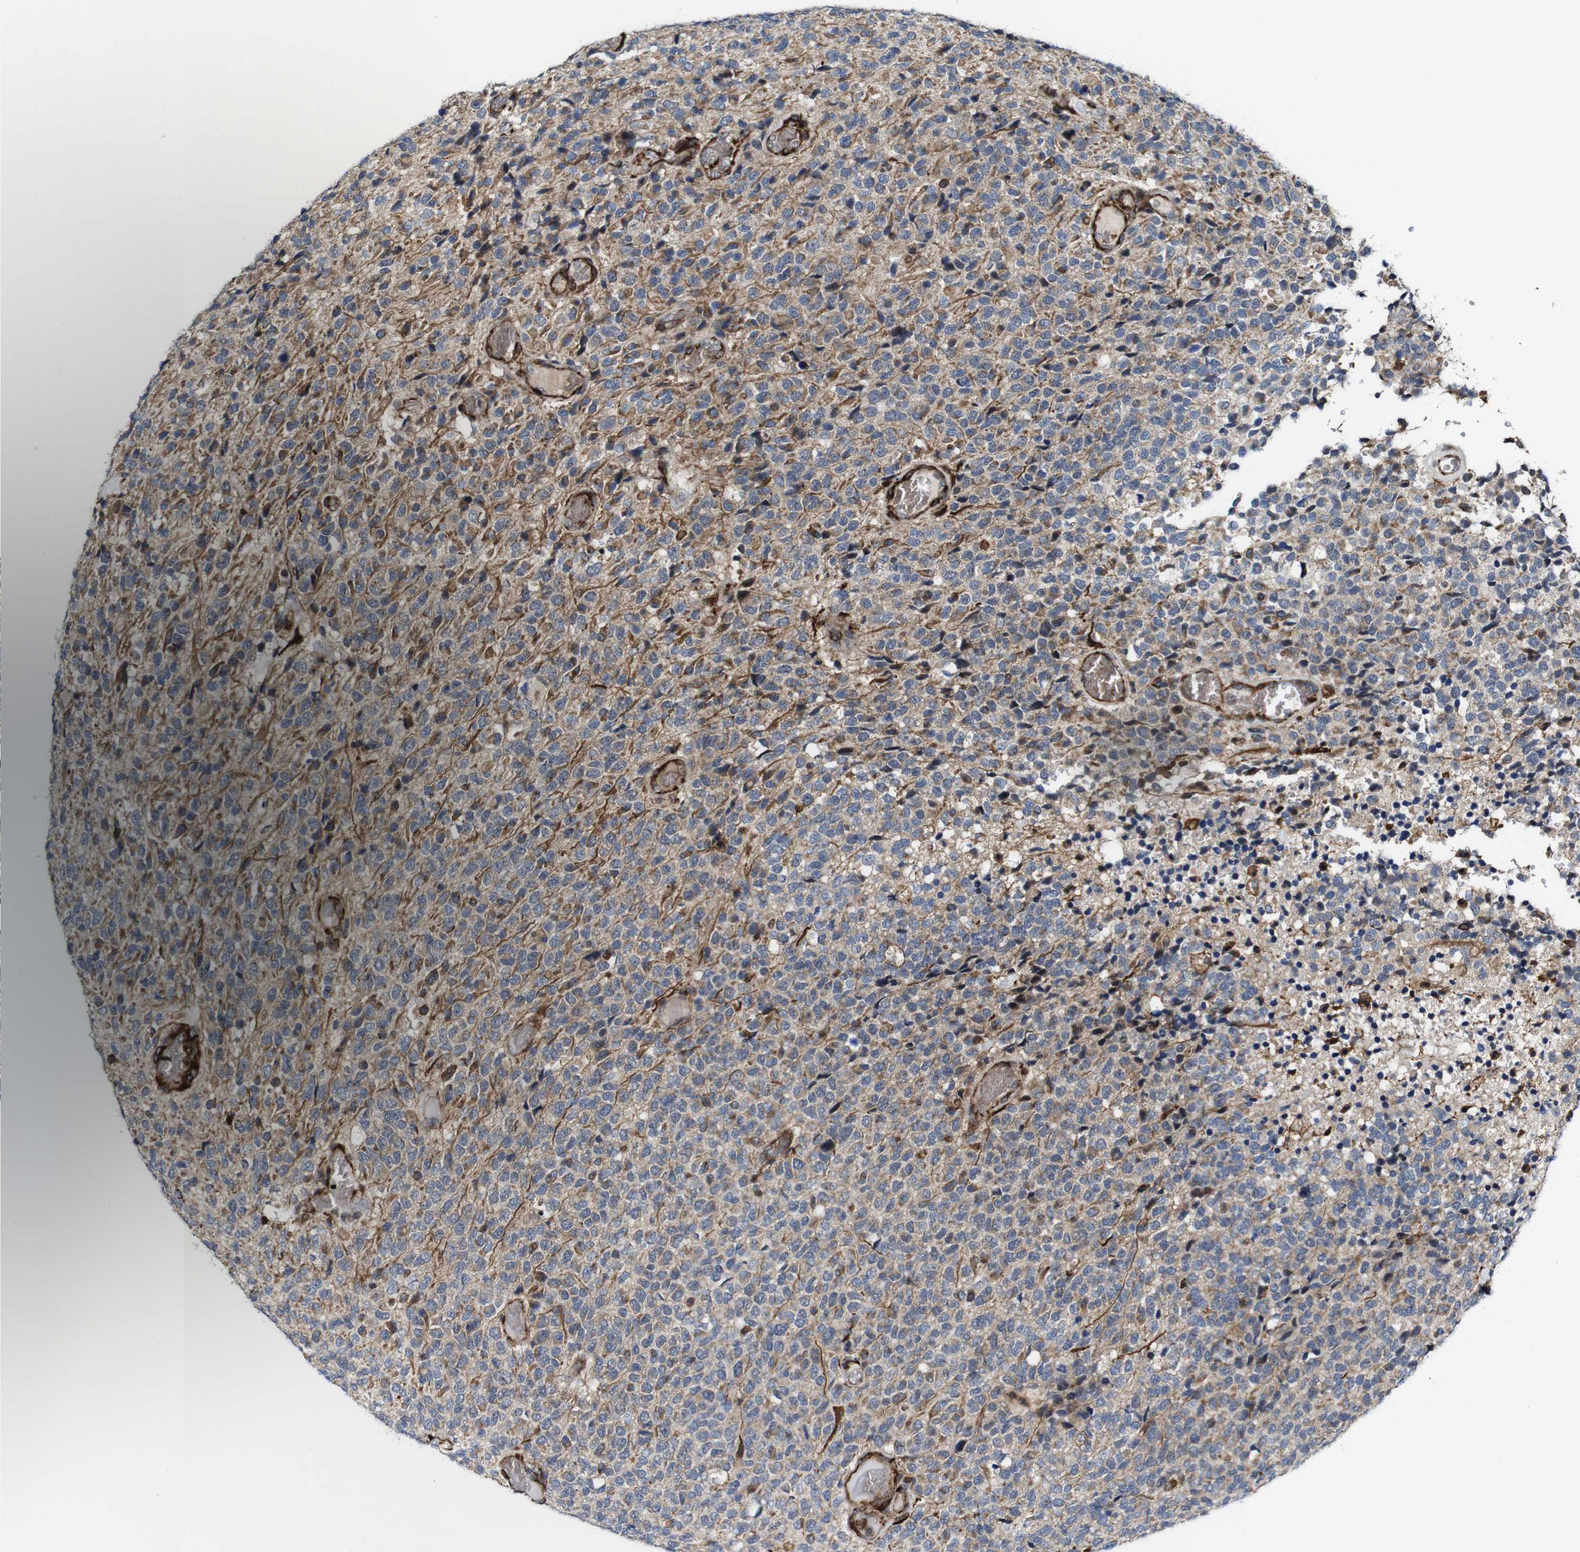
{"staining": {"intensity": "weak", "quantity": ">75%", "location": "cytoplasmic/membranous"}, "tissue": "glioma", "cell_type": "Tumor cells", "image_type": "cancer", "snomed": [{"axis": "morphology", "description": "Glioma, malignant, High grade"}, {"axis": "topography", "description": "pancreas cauda"}], "caption": "The histopathology image demonstrates staining of glioma, revealing weak cytoplasmic/membranous protein positivity (brown color) within tumor cells.", "gene": "JAK2", "patient": {"sex": "male", "age": 60}}